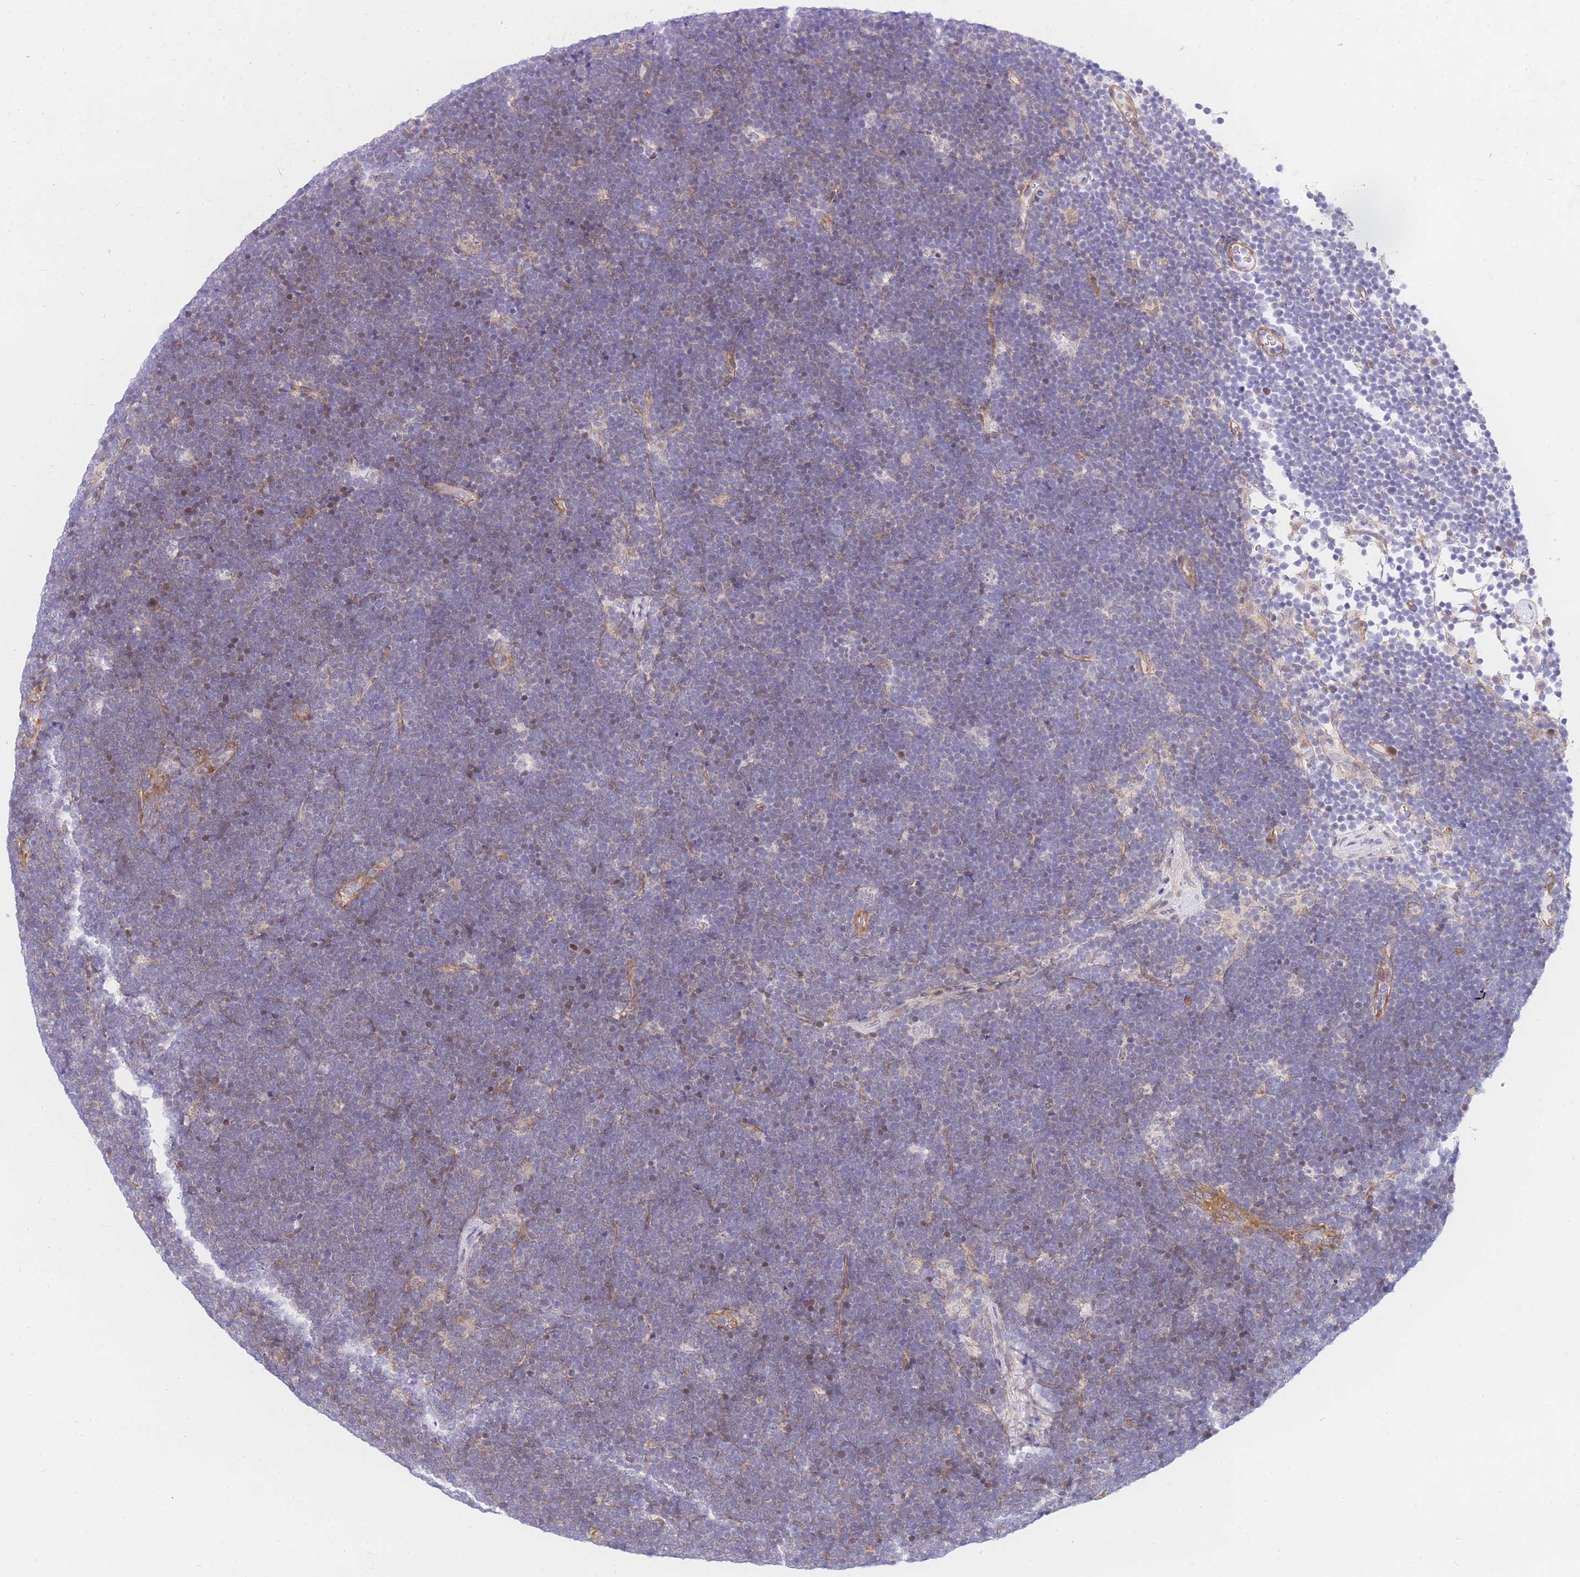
{"staining": {"intensity": "negative", "quantity": "none", "location": "none"}, "tissue": "lymphoma", "cell_type": "Tumor cells", "image_type": "cancer", "snomed": [{"axis": "morphology", "description": "Malignant lymphoma, non-Hodgkin's type, High grade"}, {"axis": "topography", "description": "Lymph node"}], "caption": "There is no significant positivity in tumor cells of malignant lymphoma, non-Hodgkin's type (high-grade). Brightfield microscopy of IHC stained with DAB (3,3'-diaminobenzidine) (brown) and hematoxylin (blue), captured at high magnification.", "gene": "S100PBP", "patient": {"sex": "male", "age": 13}}